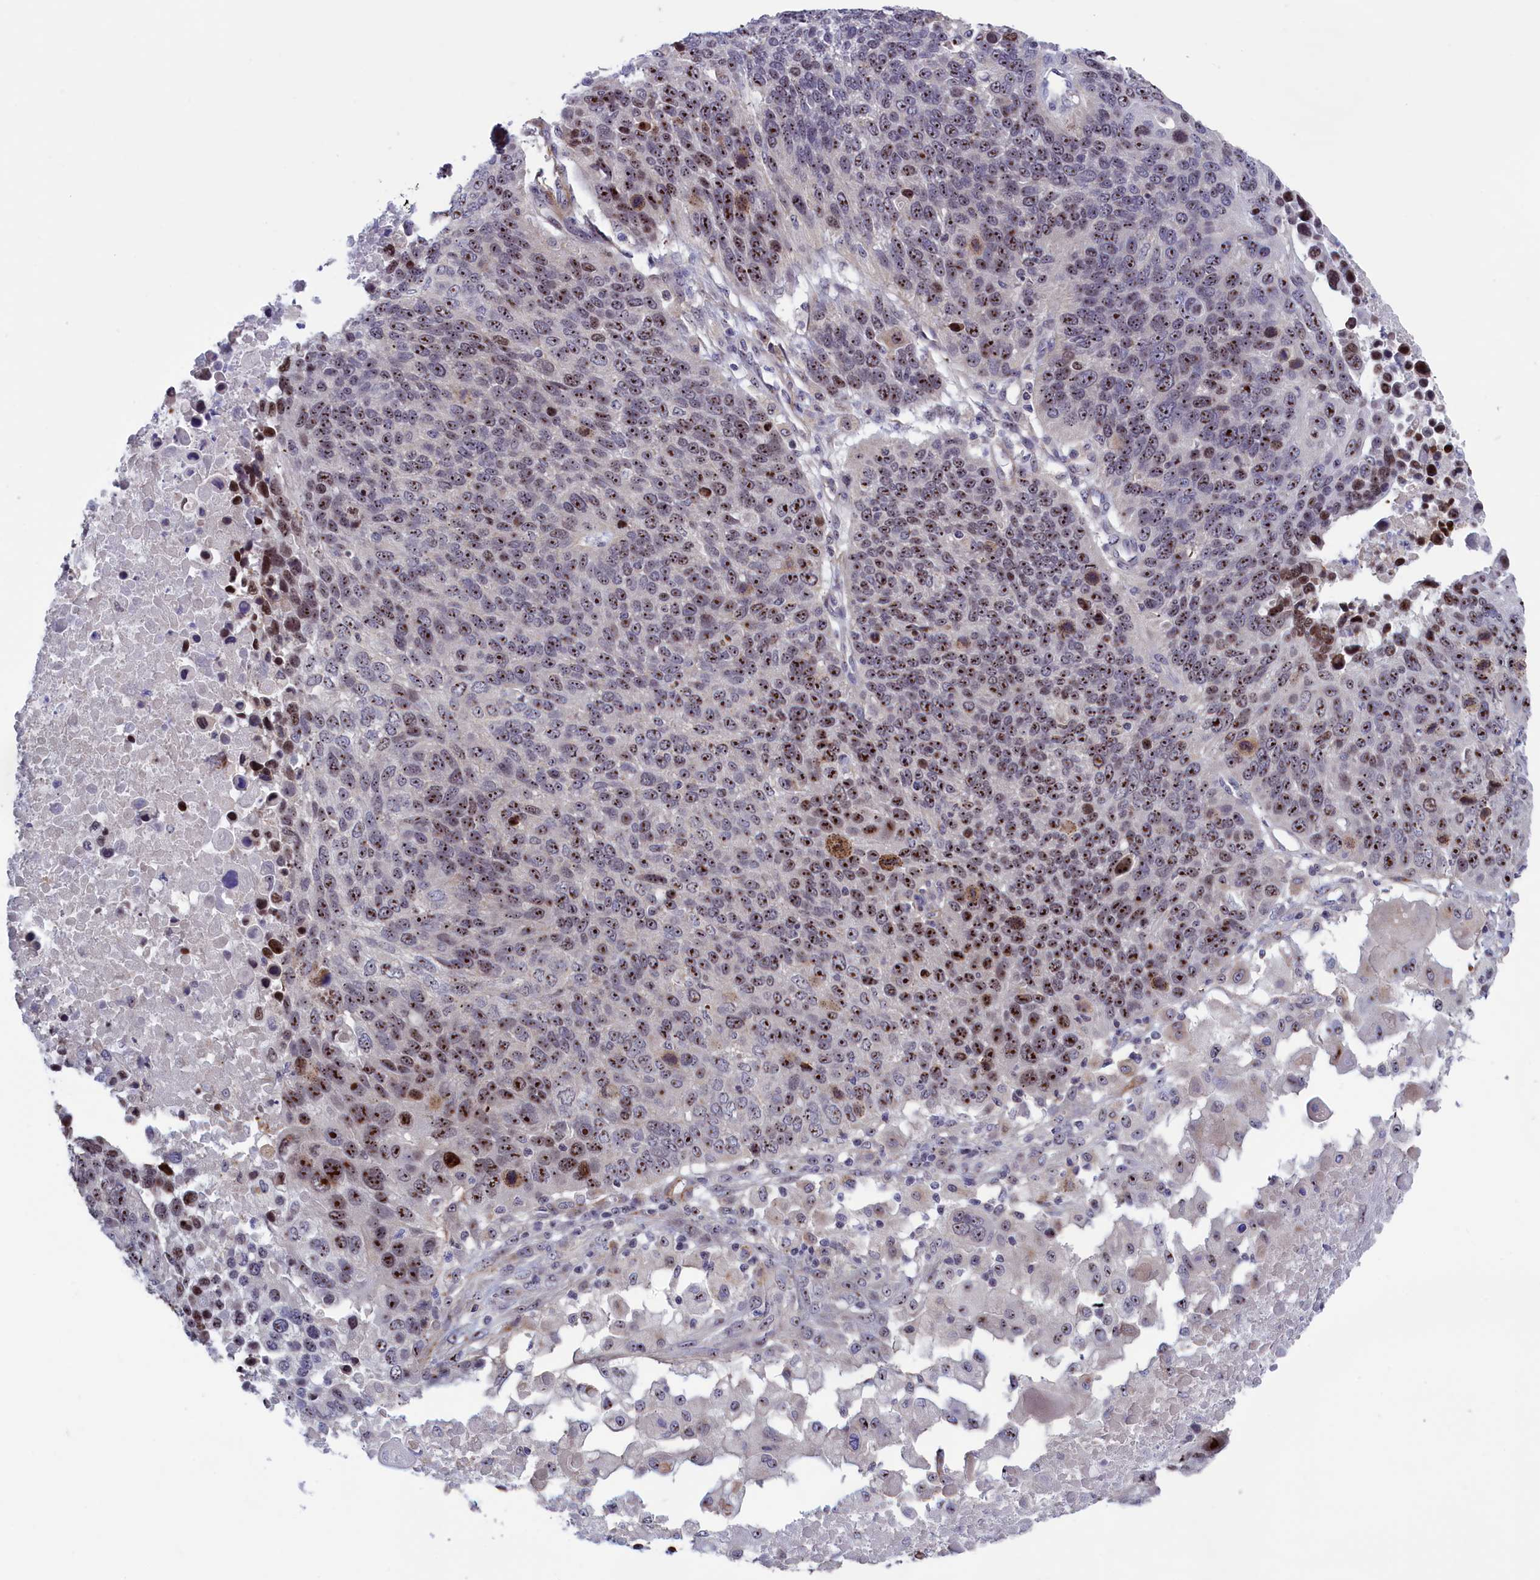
{"staining": {"intensity": "strong", "quantity": "25%-75%", "location": "nuclear"}, "tissue": "lung cancer", "cell_type": "Tumor cells", "image_type": "cancer", "snomed": [{"axis": "morphology", "description": "Normal tissue, NOS"}, {"axis": "morphology", "description": "Squamous cell carcinoma, NOS"}, {"axis": "topography", "description": "Lymph node"}, {"axis": "topography", "description": "Lung"}], "caption": "Immunohistochemical staining of lung cancer (squamous cell carcinoma) exhibits high levels of strong nuclear protein expression in approximately 25%-75% of tumor cells.", "gene": "PPAN", "patient": {"sex": "male", "age": 66}}